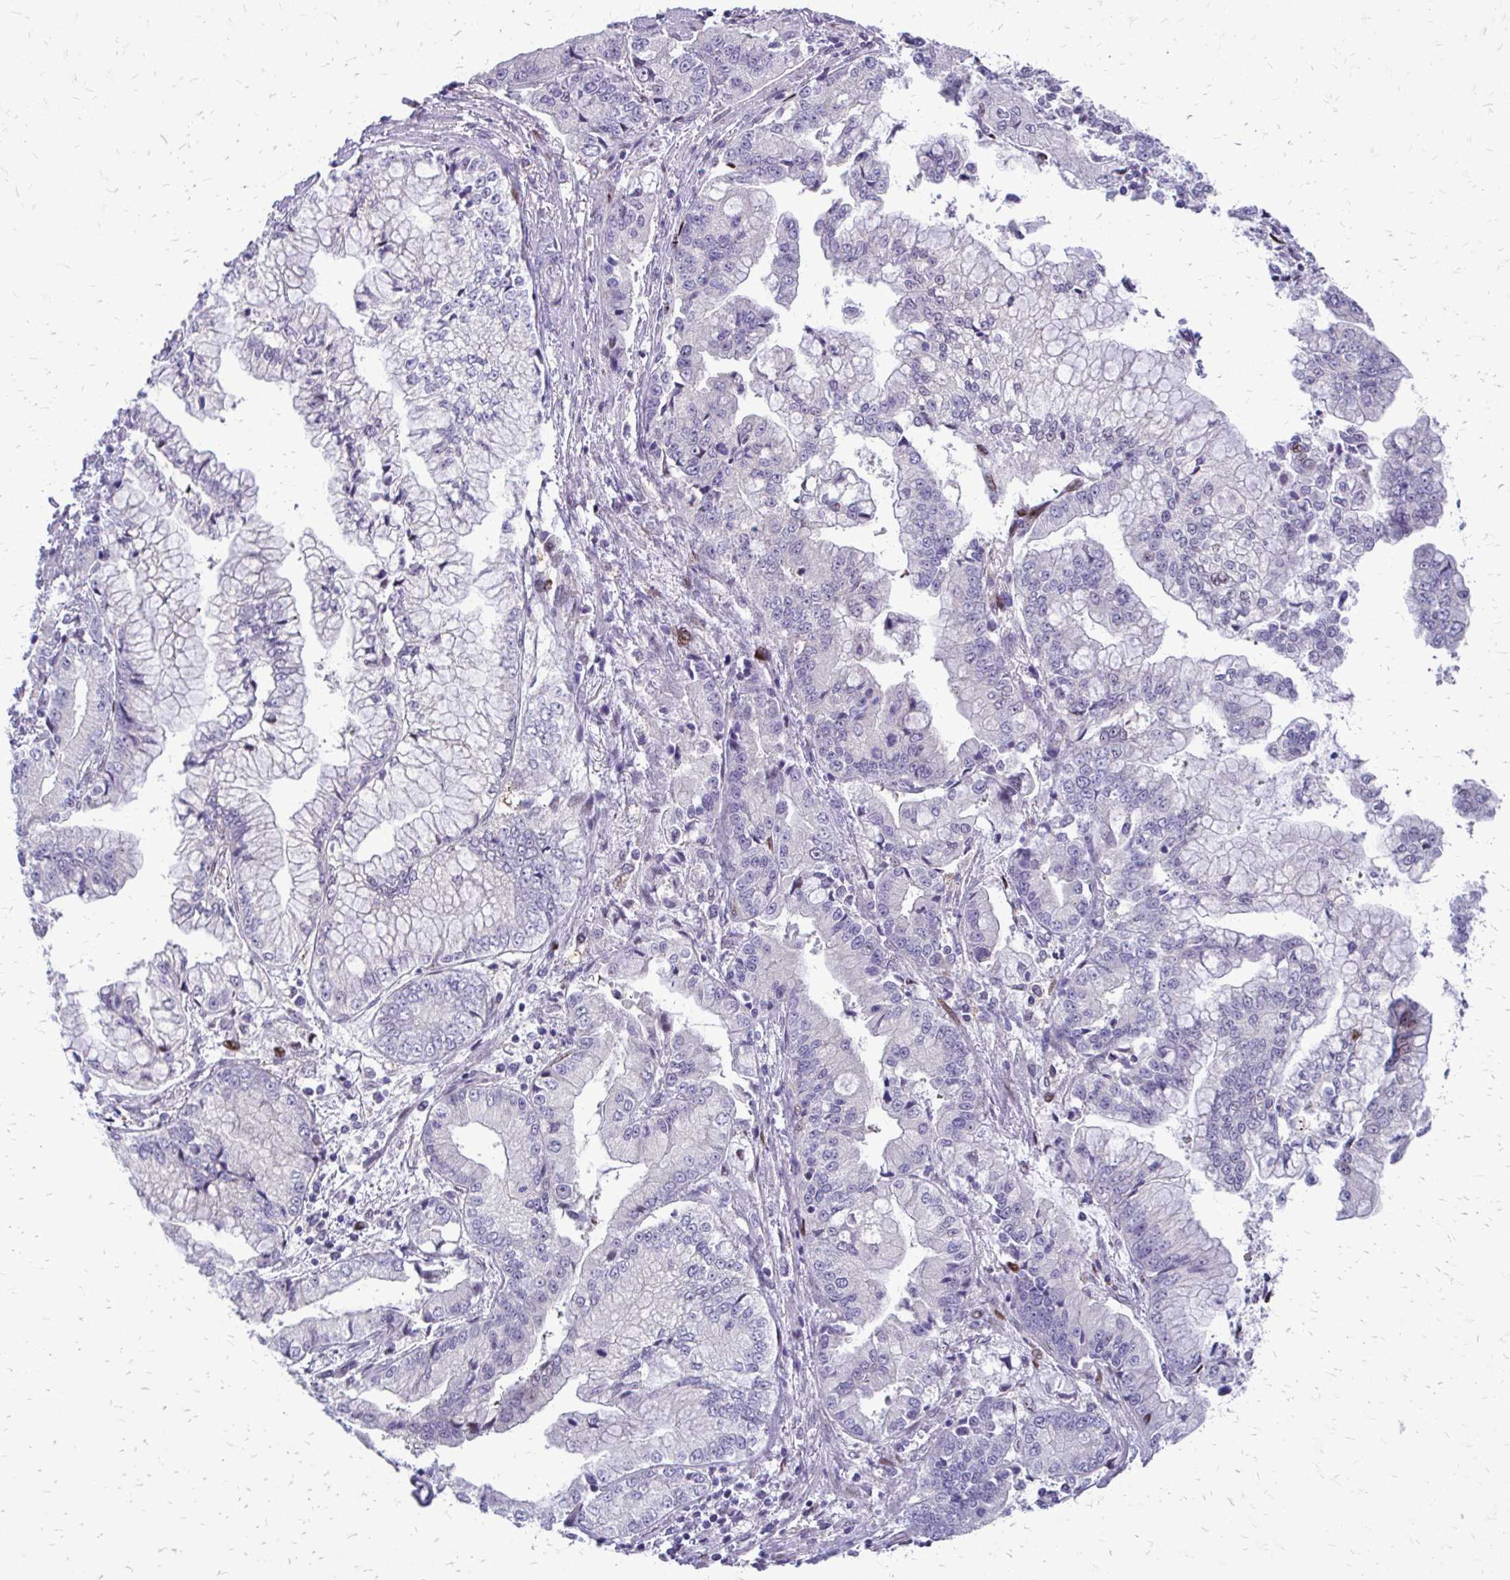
{"staining": {"intensity": "negative", "quantity": "none", "location": "none"}, "tissue": "stomach cancer", "cell_type": "Tumor cells", "image_type": "cancer", "snomed": [{"axis": "morphology", "description": "Adenocarcinoma, NOS"}, {"axis": "topography", "description": "Stomach, upper"}], "caption": "Tumor cells are negative for protein expression in human adenocarcinoma (stomach).", "gene": "PPDPFL", "patient": {"sex": "female", "age": 74}}